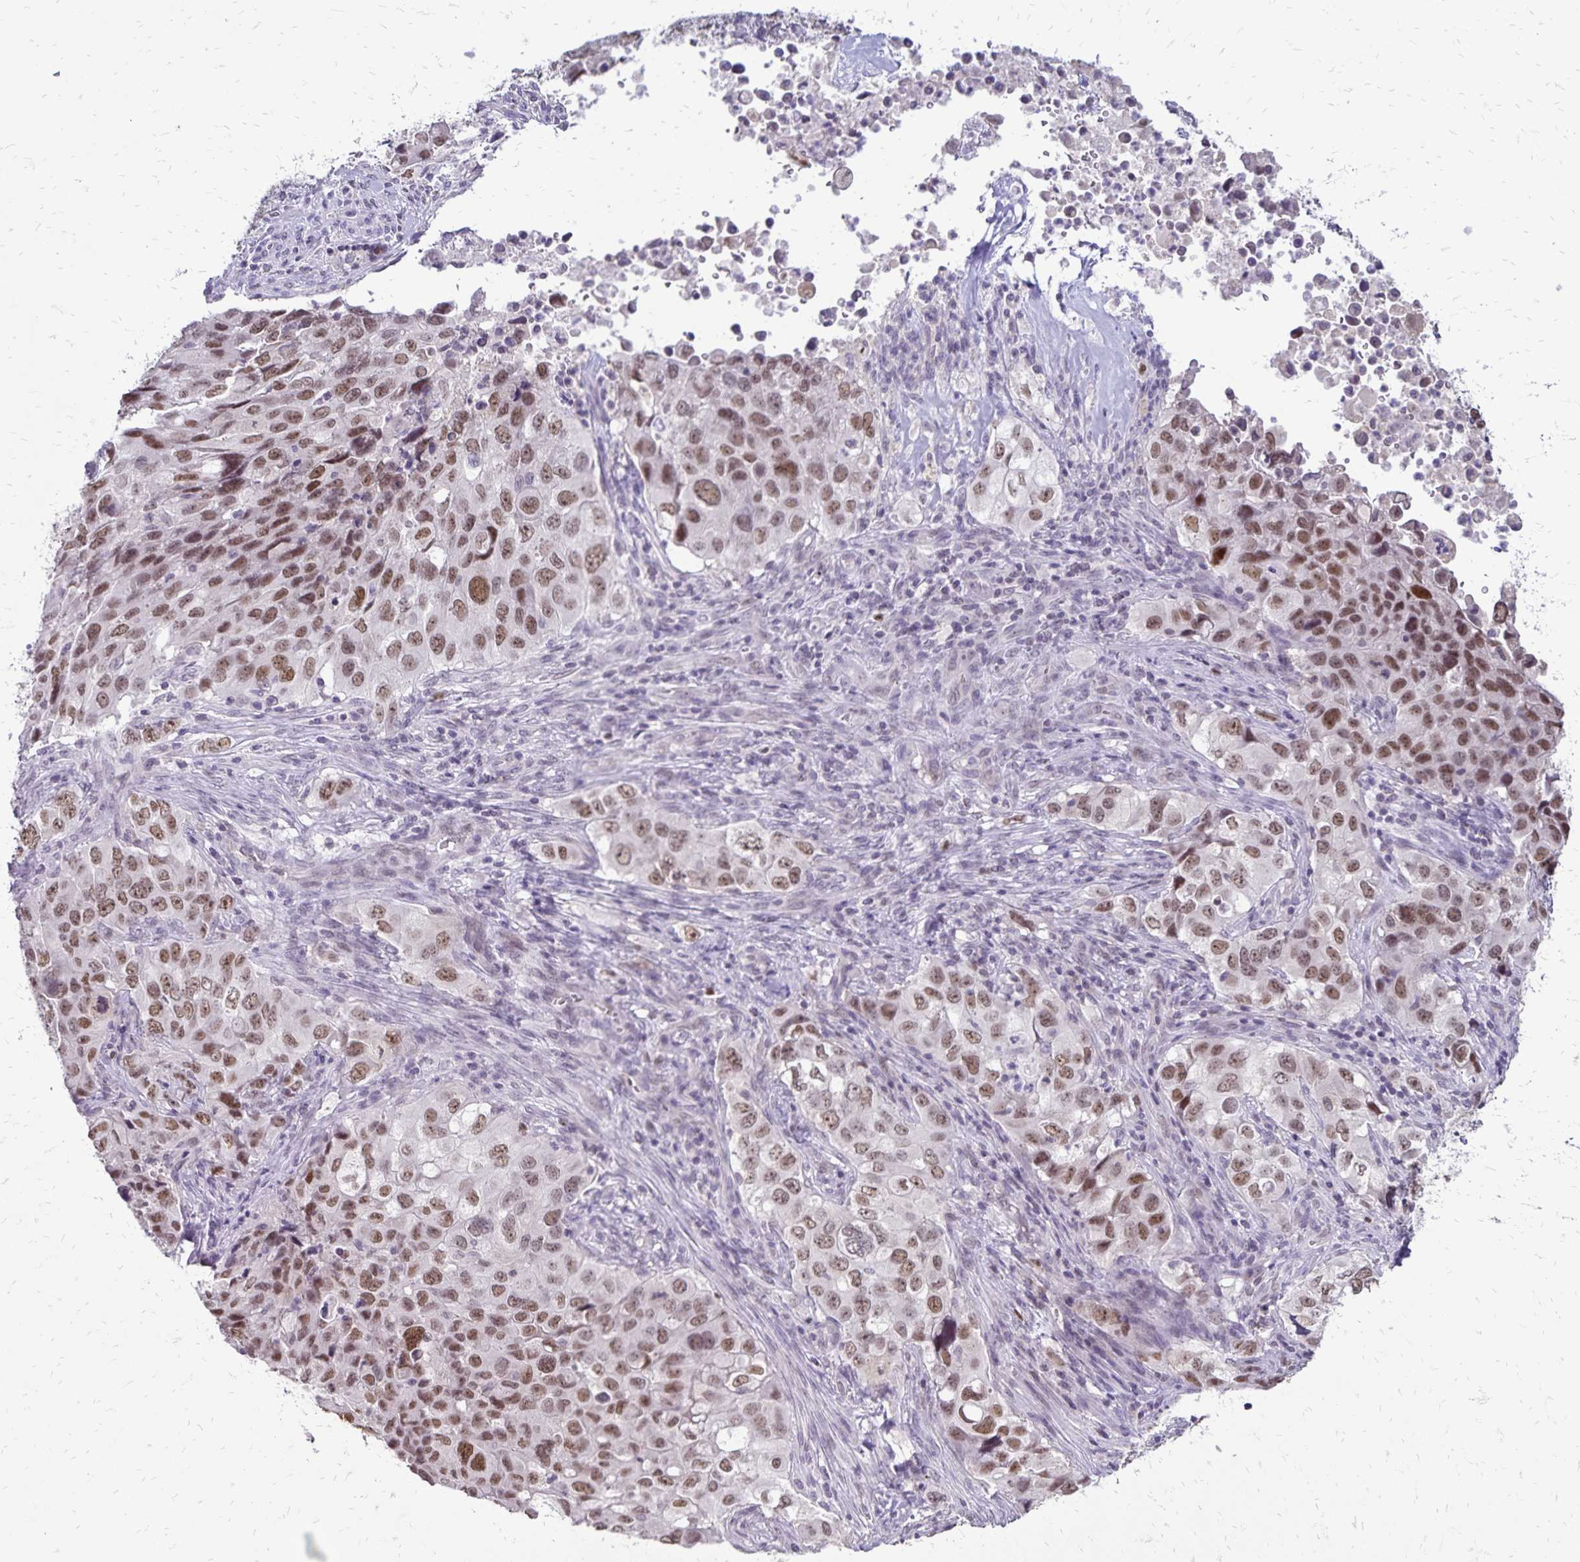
{"staining": {"intensity": "moderate", "quantity": ">75%", "location": "nuclear"}, "tissue": "lung cancer", "cell_type": "Tumor cells", "image_type": "cancer", "snomed": [{"axis": "morphology", "description": "Adenocarcinoma, NOS"}, {"axis": "morphology", "description": "Adenocarcinoma, metastatic, NOS"}, {"axis": "topography", "description": "Lymph node"}, {"axis": "topography", "description": "Lung"}], "caption": "Lung metastatic adenocarcinoma stained with DAB (3,3'-diaminobenzidine) immunohistochemistry (IHC) demonstrates medium levels of moderate nuclear expression in approximately >75% of tumor cells.", "gene": "POLB", "patient": {"sex": "female", "age": 42}}